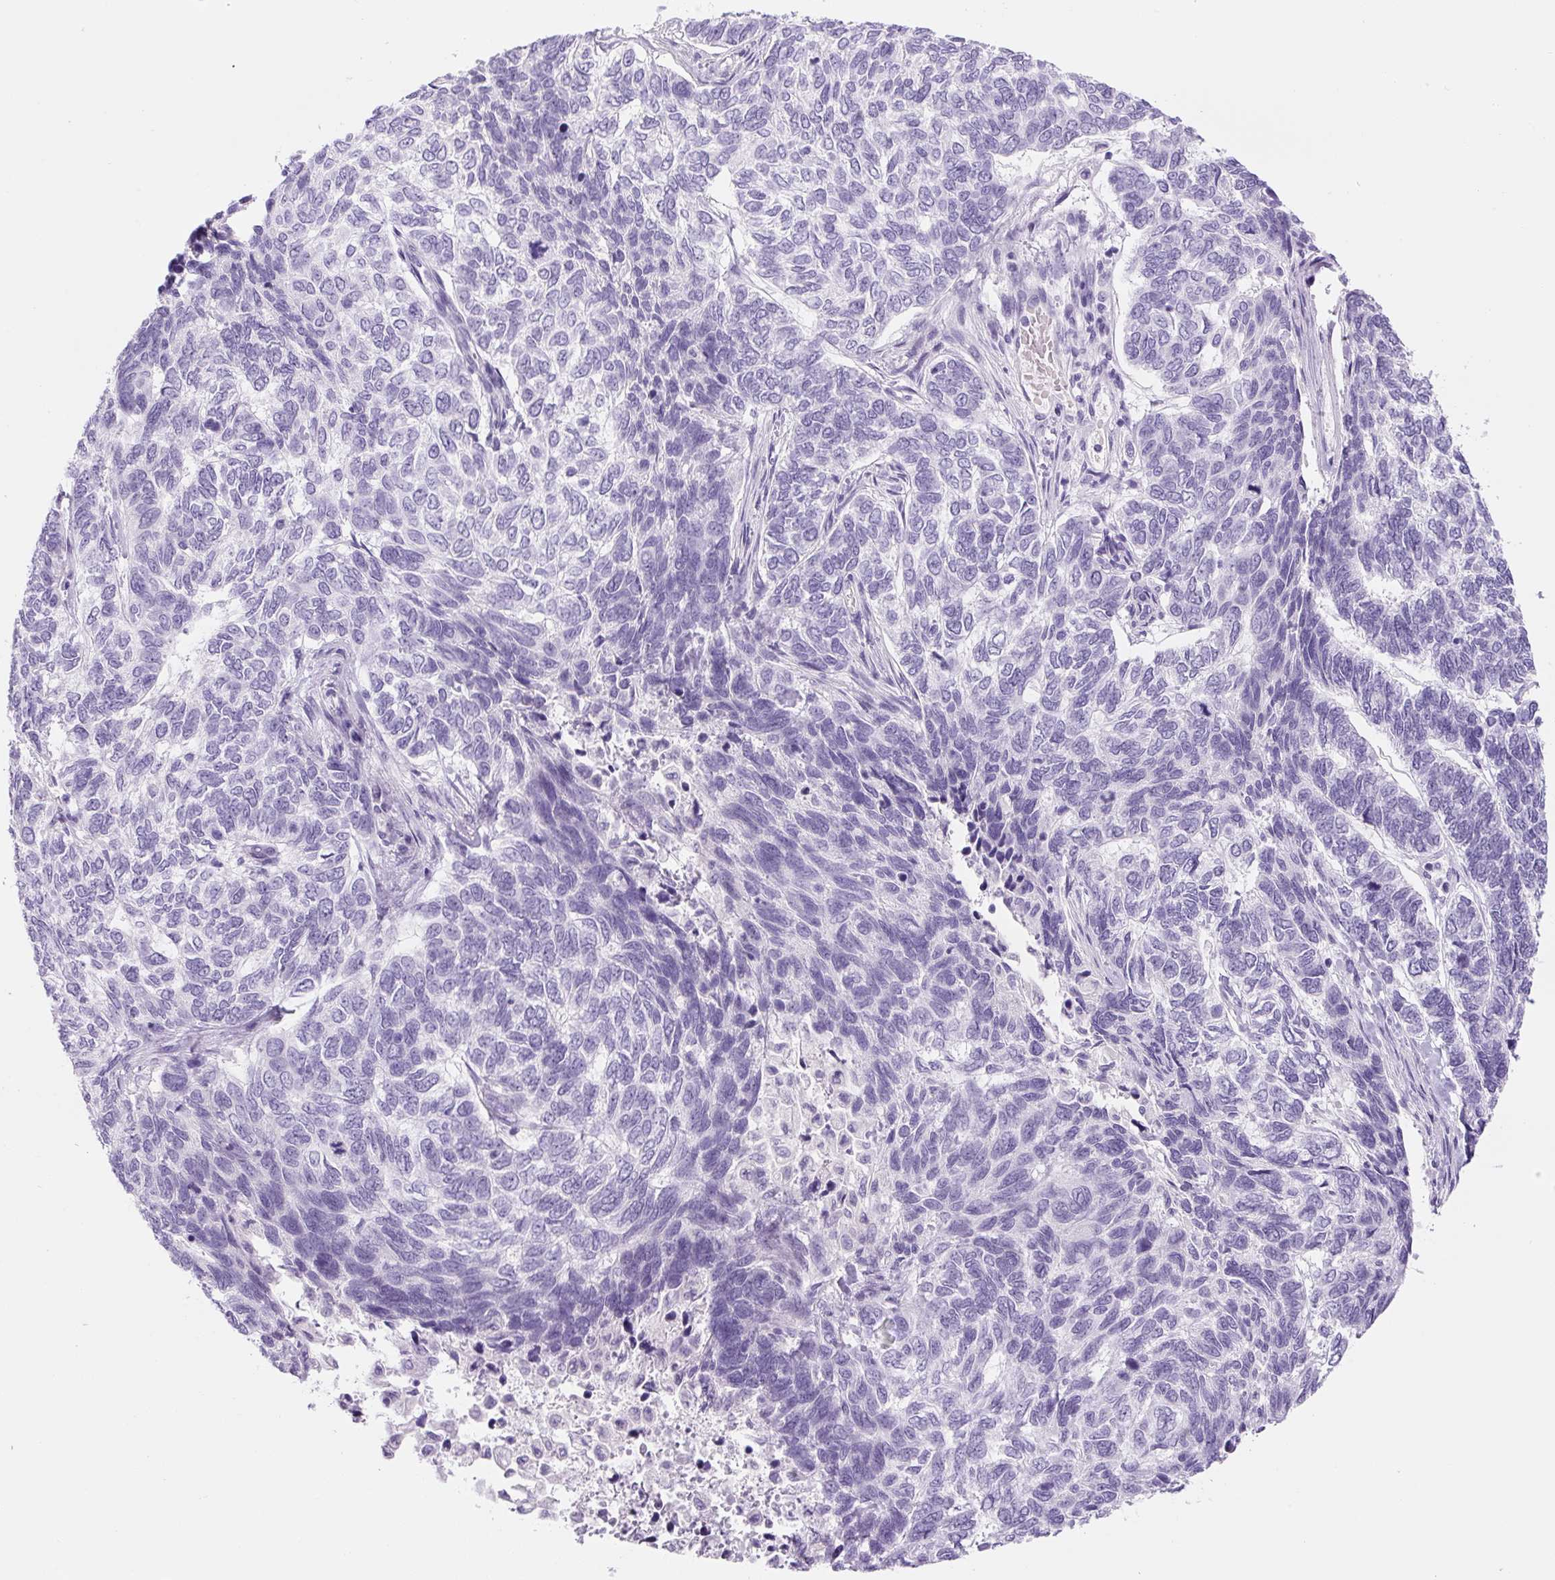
{"staining": {"intensity": "negative", "quantity": "none", "location": "none"}, "tissue": "skin cancer", "cell_type": "Tumor cells", "image_type": "cancer", "snomed": [{"axis": "morphology", "description": "Basal cell carcinoma"}, {"axis": "topography", "description": "Skin"}], "caption": "A histopathology image of human skin cancer is negative for staining in tumor cells.", "gene": "YIF1B", "patient": {"sex": "female", "age": 65}}